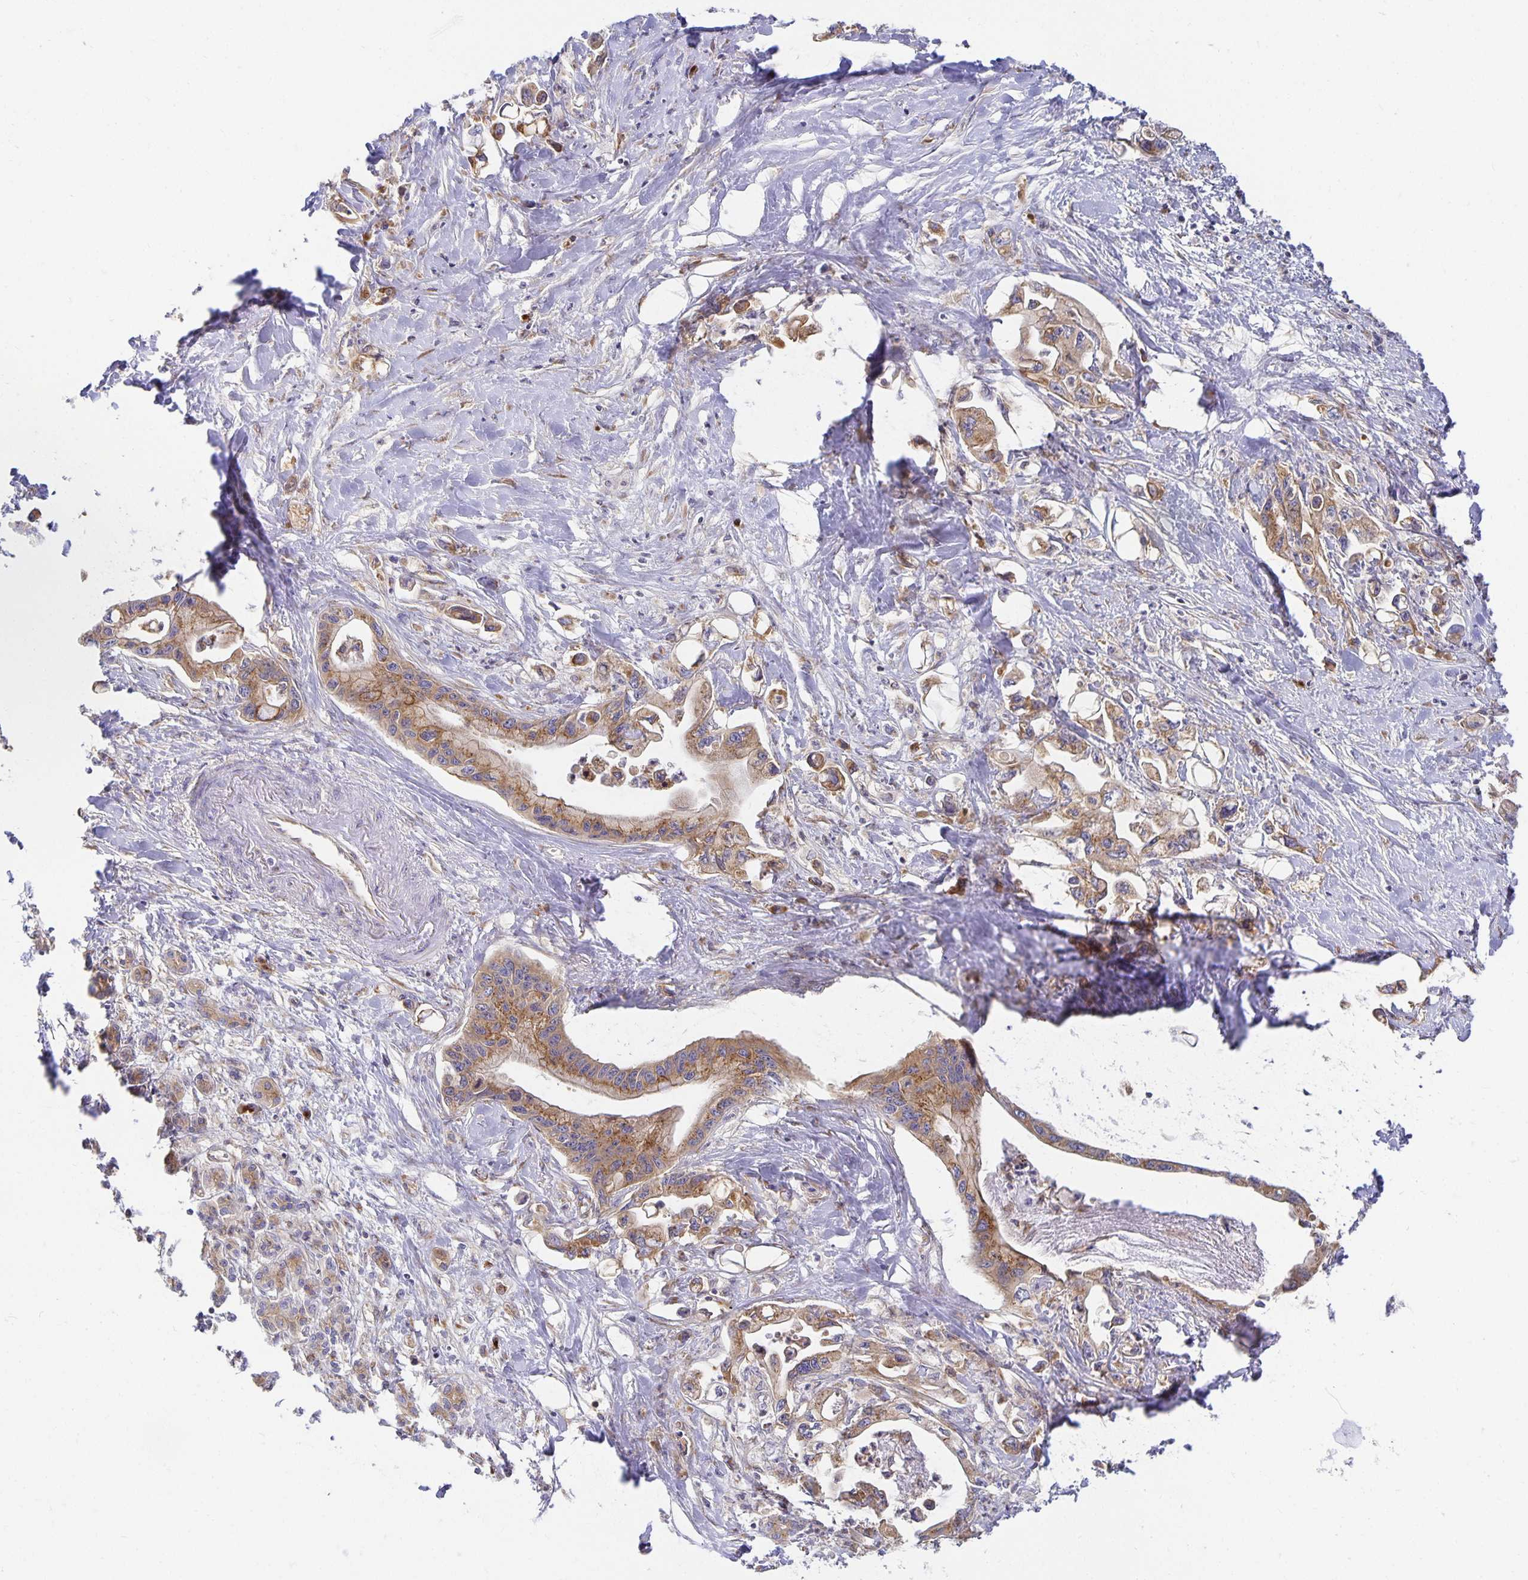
{"staining": {"intensity": "moderate", "quantity": ">75%", "location": "cytoplasmic/membranous"}, "tissue": "pancreatic cancer", "cell_type": "Tumor cells", "image_type": "cancer", "snomed": [{"axis": "morphology", "description": "Adenocarcinoma, NOS"}, {"axis": "topography", "description": "Pancreas"}], "caption": "This micrograph displays pancreatic adenocarcinoma stained with immunohistochemistry to label a protein in brown. The cytoplasmic/membranous of tumor cells show moderate positivity for the protein. Nuclei are counter-stained blue.", "gene": "USO1", "patient": {"sex": "male", "age": 61}}